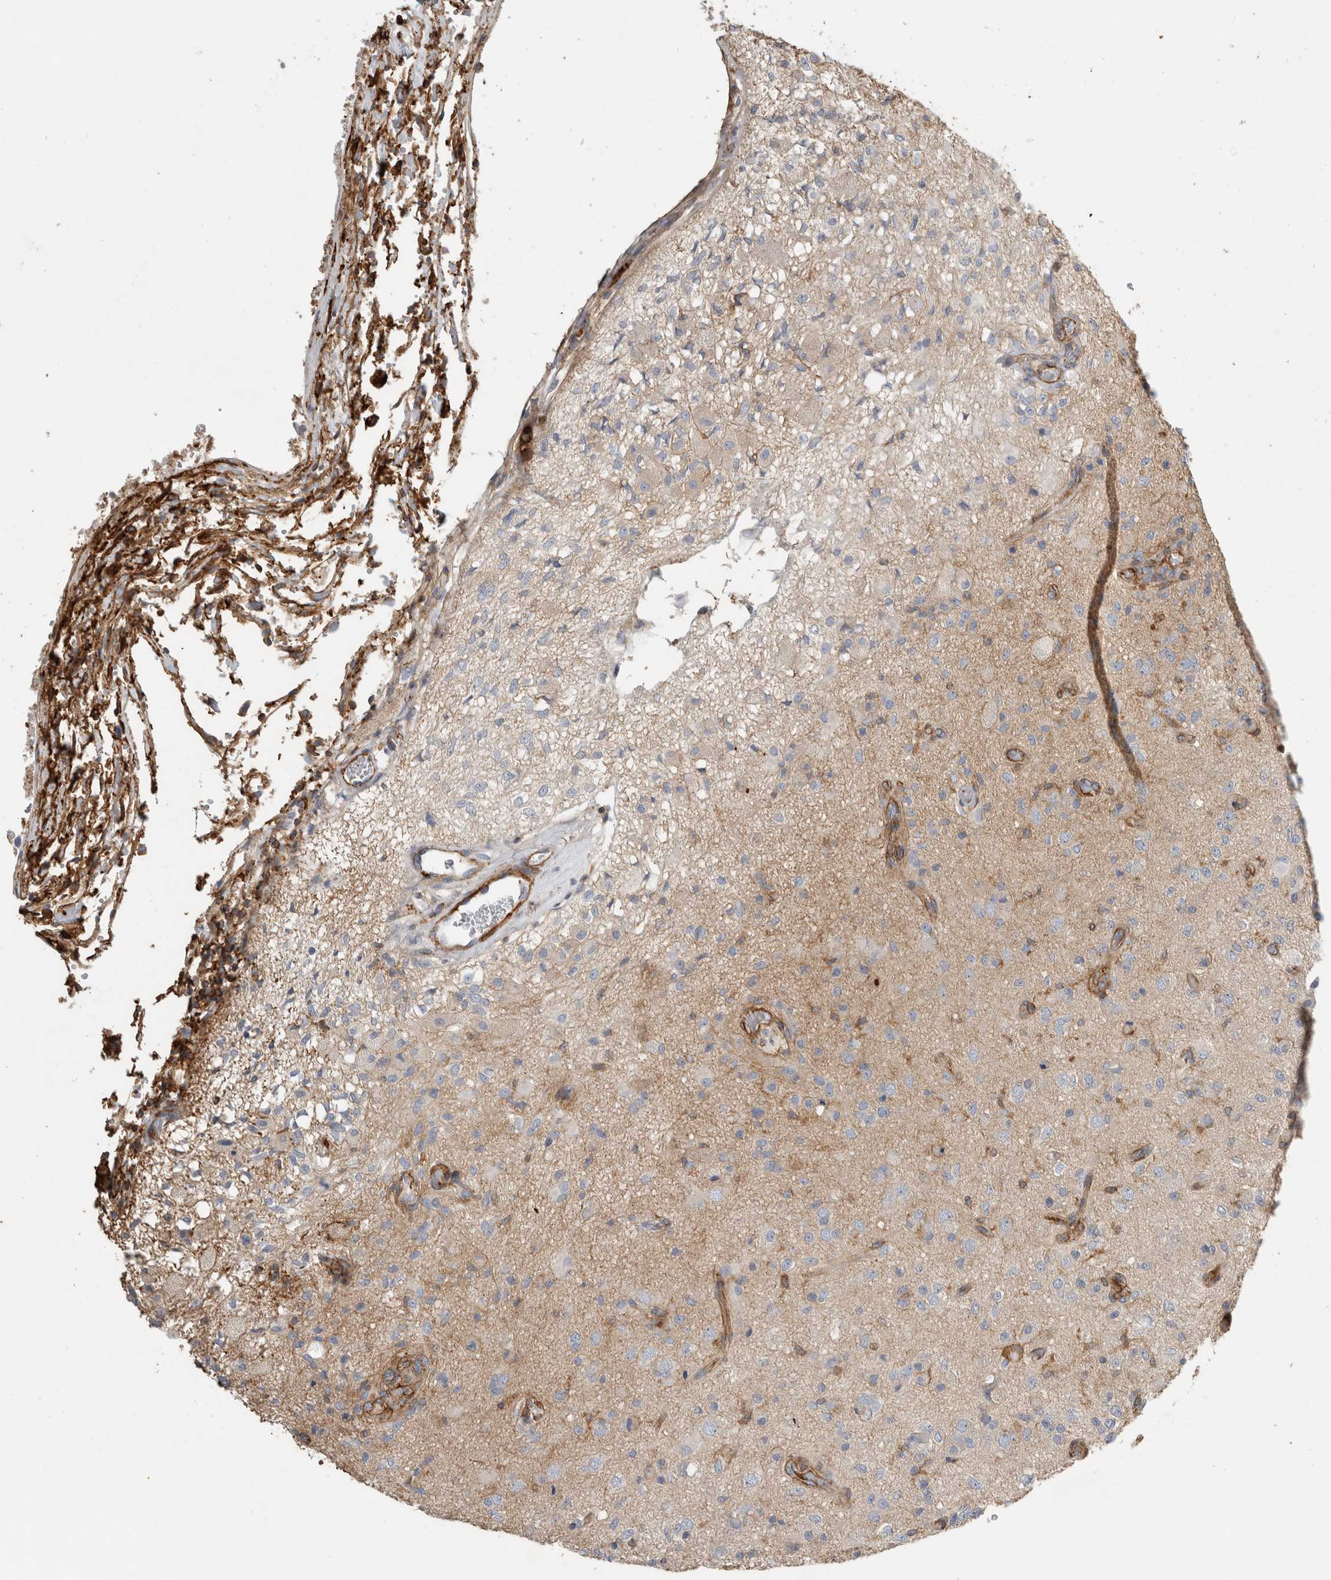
{"staining": {"intensity": "negative", "quantity": "none", "location": "none"}, "tissue": "glioma", "cell_type": "Tumor cells", "image_type": "cancer", "snomed": [{"axis": "morphology", "description": "Normal tissue, NOS"}, {"axis": "morphology", "description": "Glioma, malignant, High grade"}, {"axis": "topography", "description": "Cerebral cortex"}], "caption": "Tumor cells are negative for brown protein staining in glioma. (DAB IHC with hematoxylin counter stain).", "gene": "GPER1", "patient": {"sex": "male", "age": 77}}